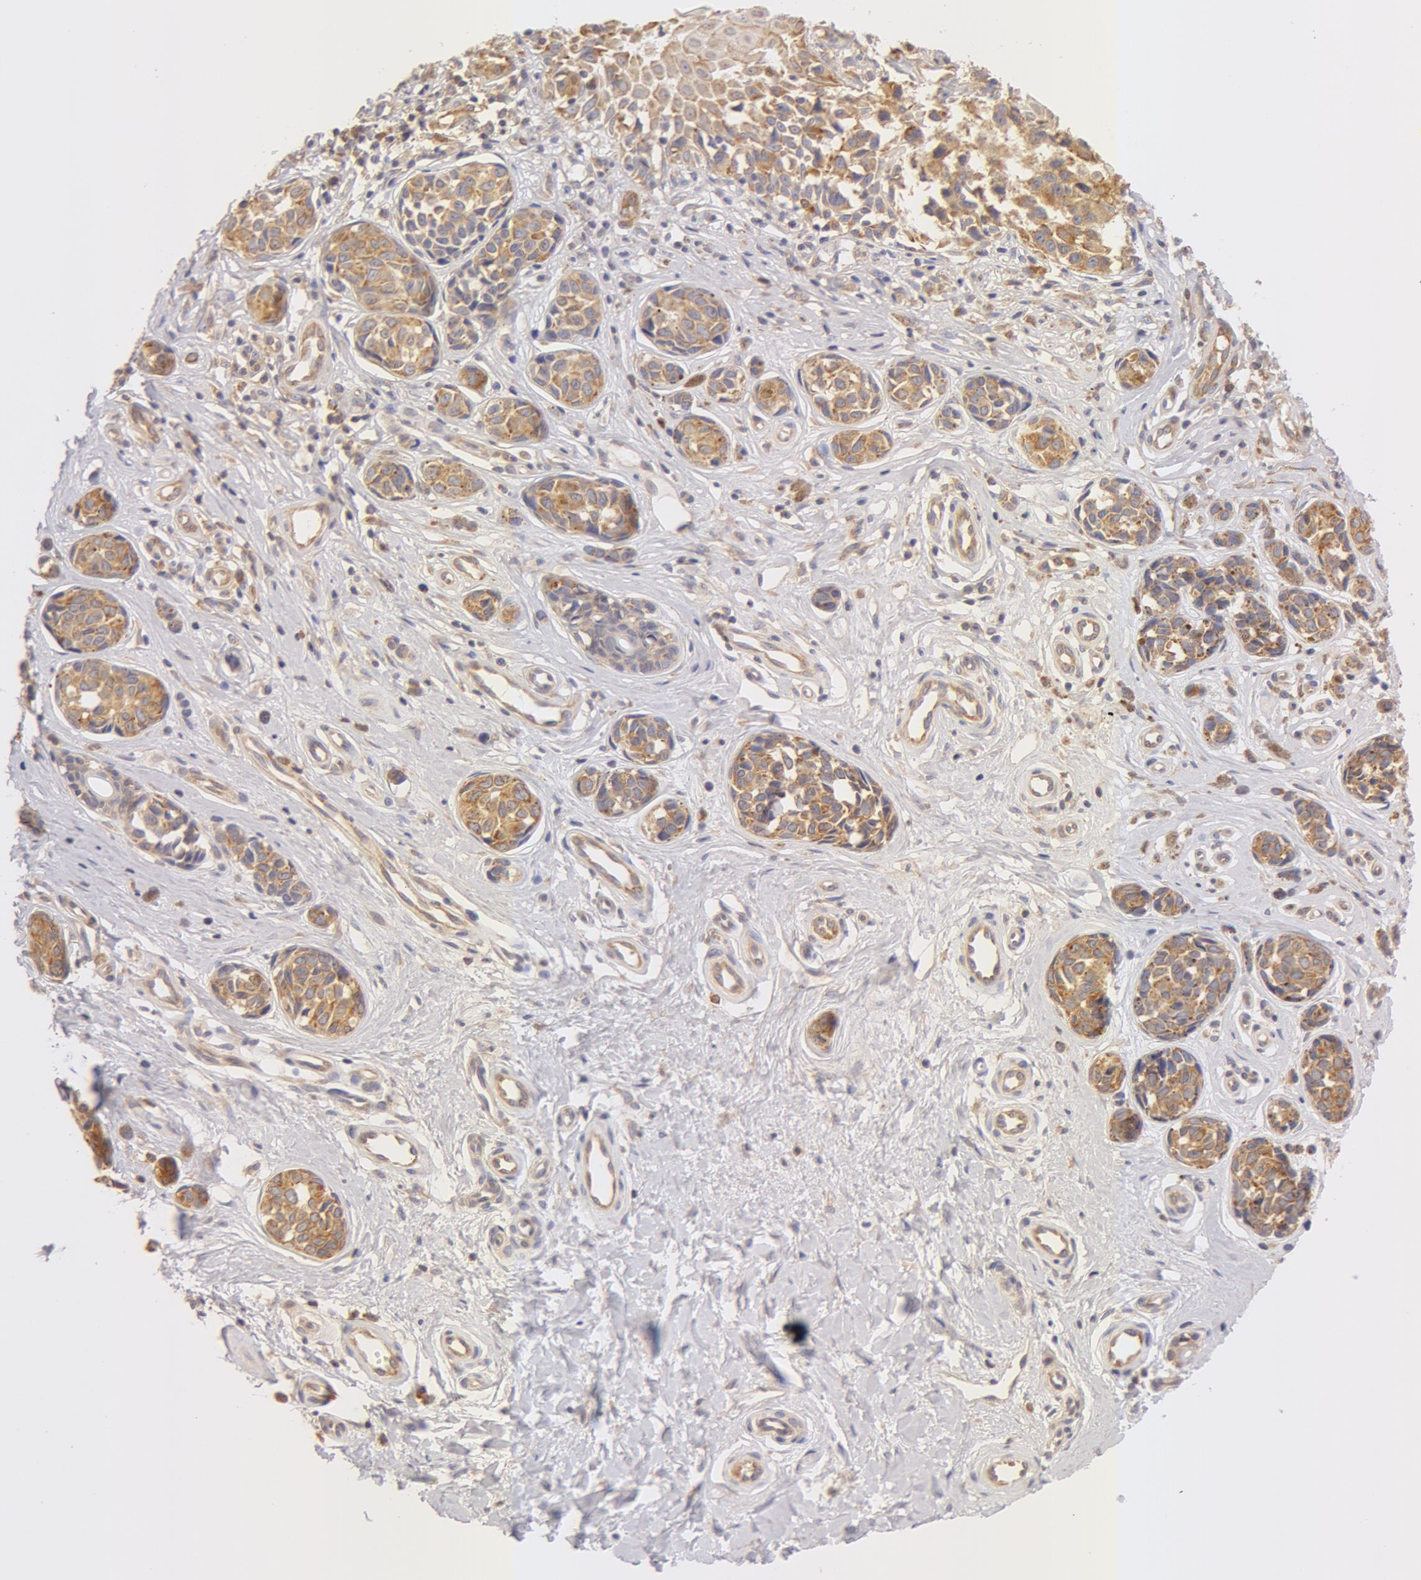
{"staining": {"intensity": "weak", "quantity": ">75%", "location": "cytoplasmic/membranous"}, "tissue": "melanoma", "cell_type": "Tumor cells", "image_type": "cancer", "snomed": [{"axis": "morphology", "description": "Malignant melanoma, NOS"}, {"axis": "topography", "description": "Skin"}], "caption": "Protein staining of malignant melanoma tissue demonstrates weak cytoplasmic/membranous expression in about >75% of tumor cells. Nuclei are stained in blue.", "gene": "DDX3Y", "patient": {"sex": "male", "age": 79}}